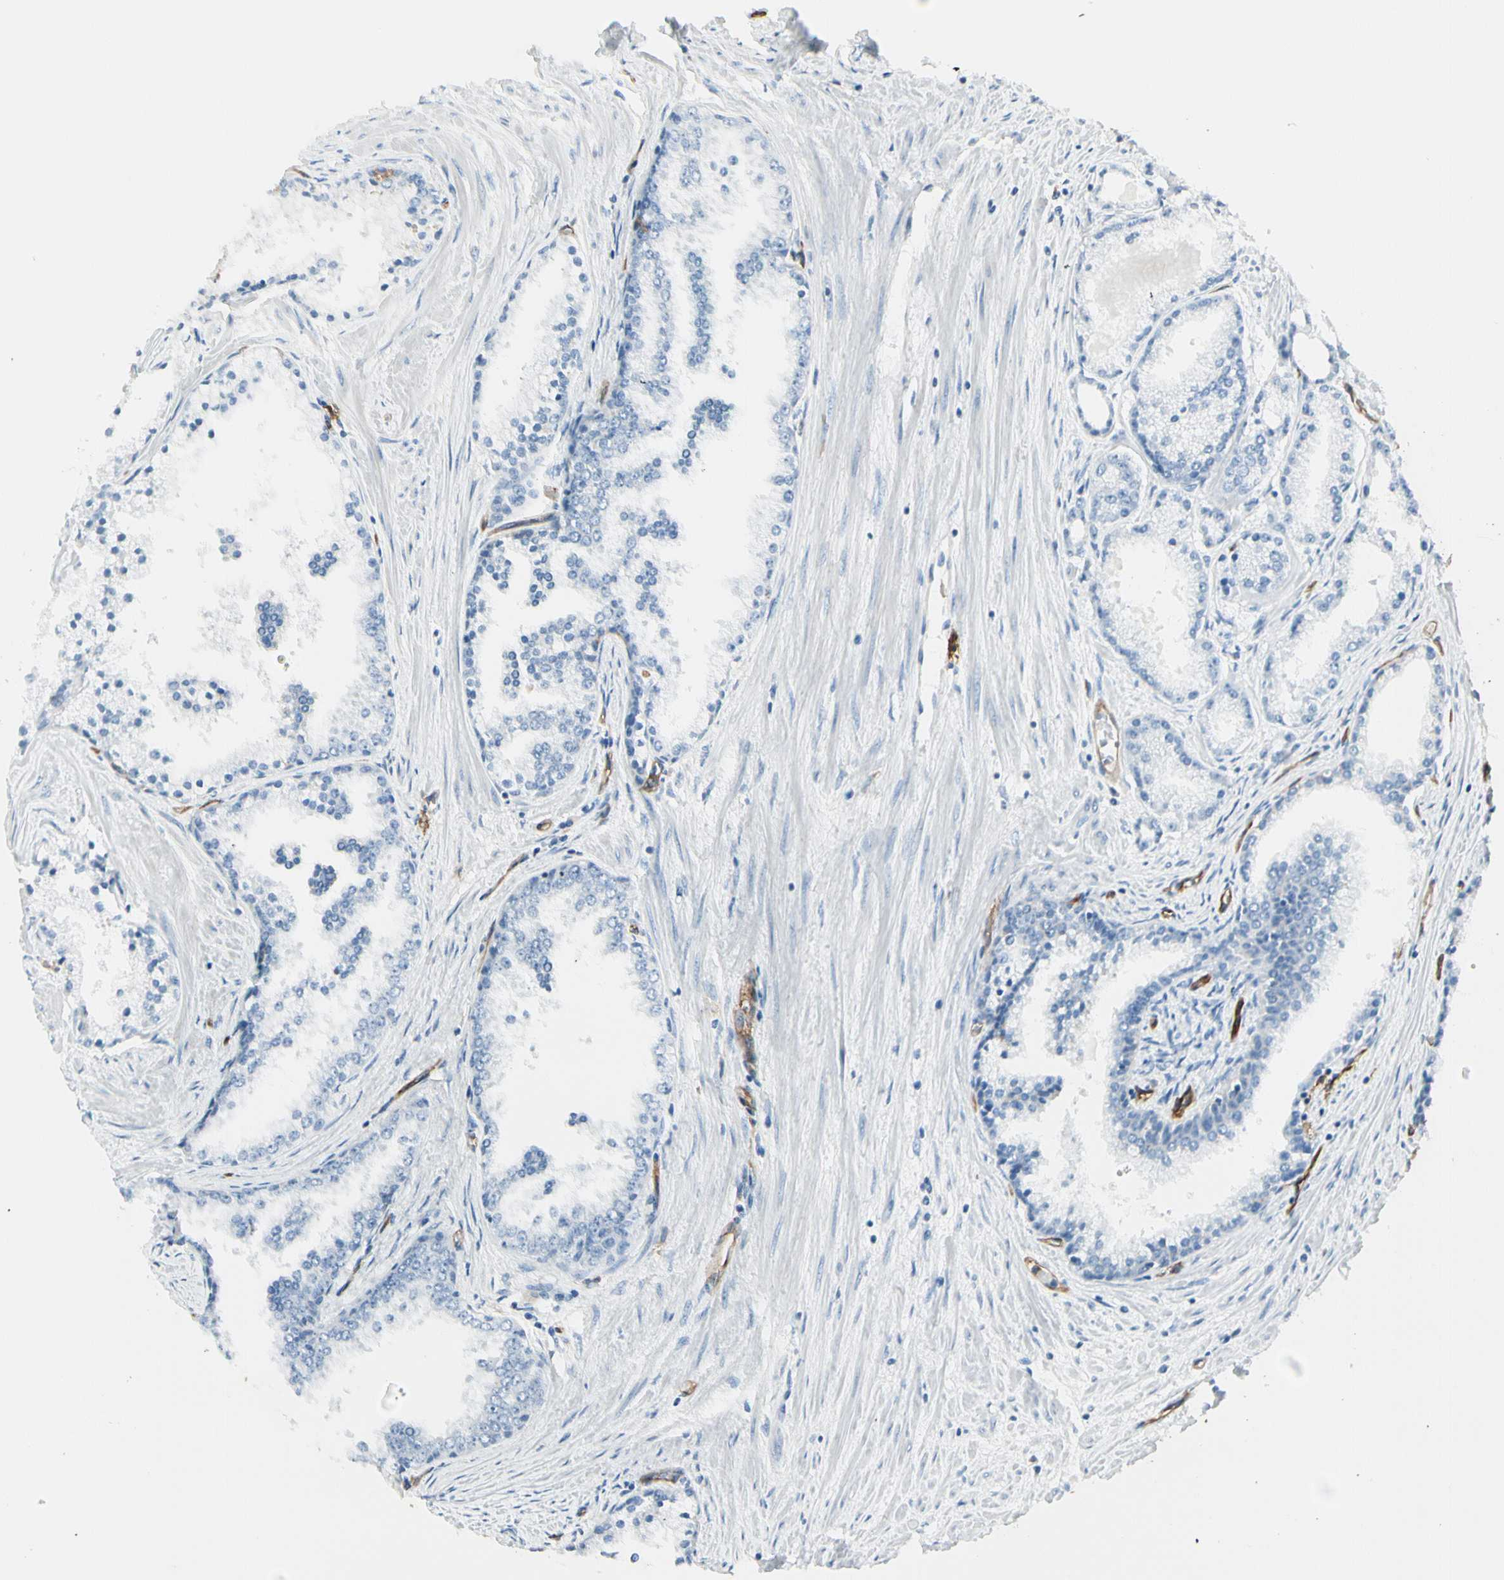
{"staining": {"intensity": "negative", "quantity": "none", "location": "none"}, "tissue": "prostate cancer", "cell_type": "Tumor cells", "image_type": "cancer", "snomed": [{"axis": "morphology", "description": "Adenocarcinoma, High grade"}, {"axis": "topography", "description": "Prostate"}], "caption": "Tumor cells show no significant protein expression in prostate cancer (adenocarcinoma (high-grade)). (DAB IHC, high magnification).", "gene": "CD93", "patient": {"sex": "male", "age": 61}}